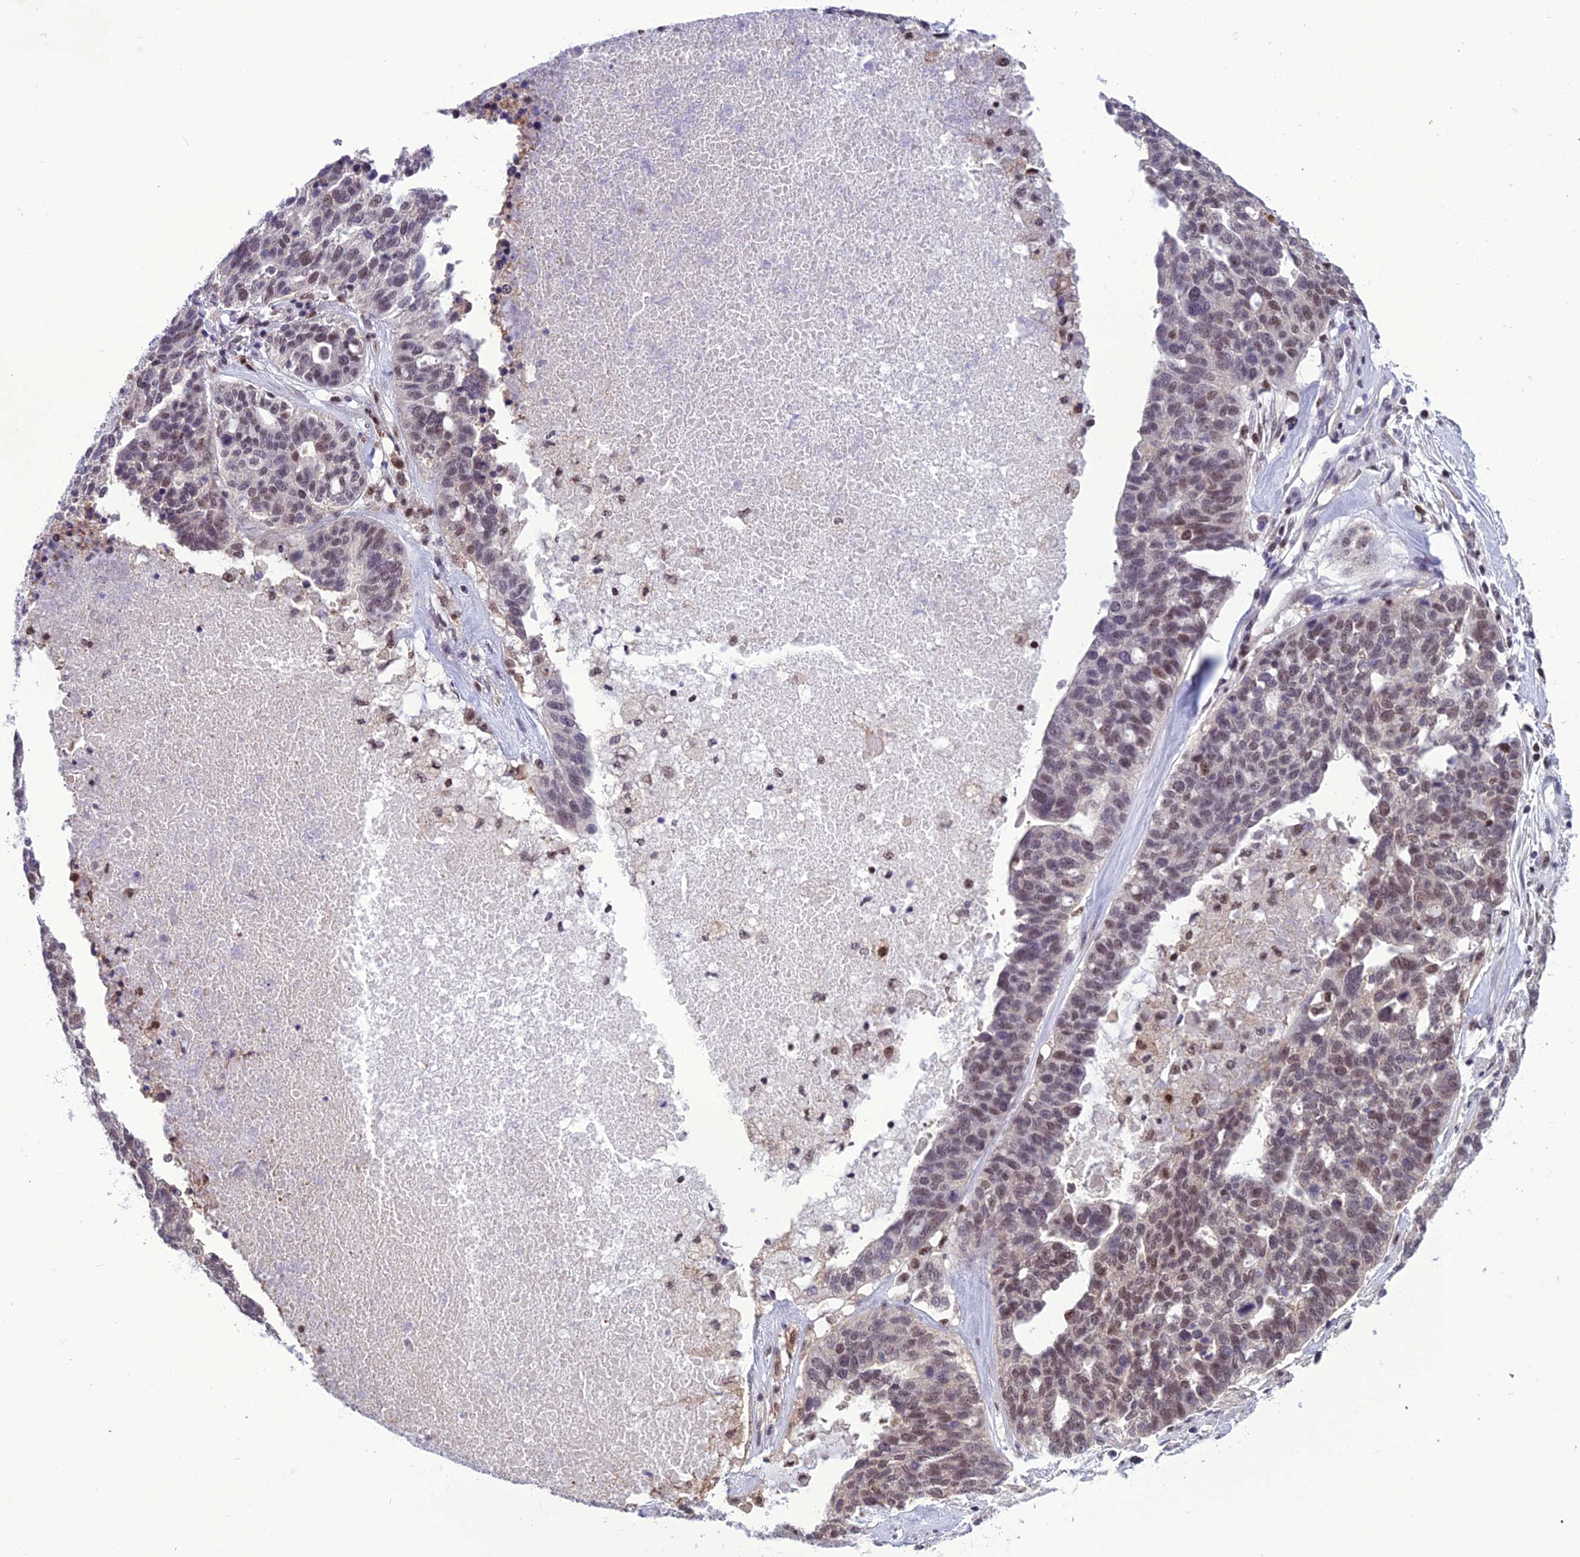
{"staining": {"intensity": "moderate", "quantity": "25%-75%", "location": "nuclear"}, "tissue": "ovarian cancer", "cell_type": "Tumor cells", "image_type": "cancer", "snomed": [{"axis": "morphology", "description": "Cystadenocarcinoma, serous, NOS"}, {"axis": "topography", "description": "Ovary"}], "caption": "Ovarian serous cystadenocarcinoma tissue shows moderate nuclear staining in approximately 25%-75% of tumor cells (DAB = brown stain, brightfield microscopy at high magnification).", "gene": "MIS12", "patient": {"sex": "female", "age": 59}}